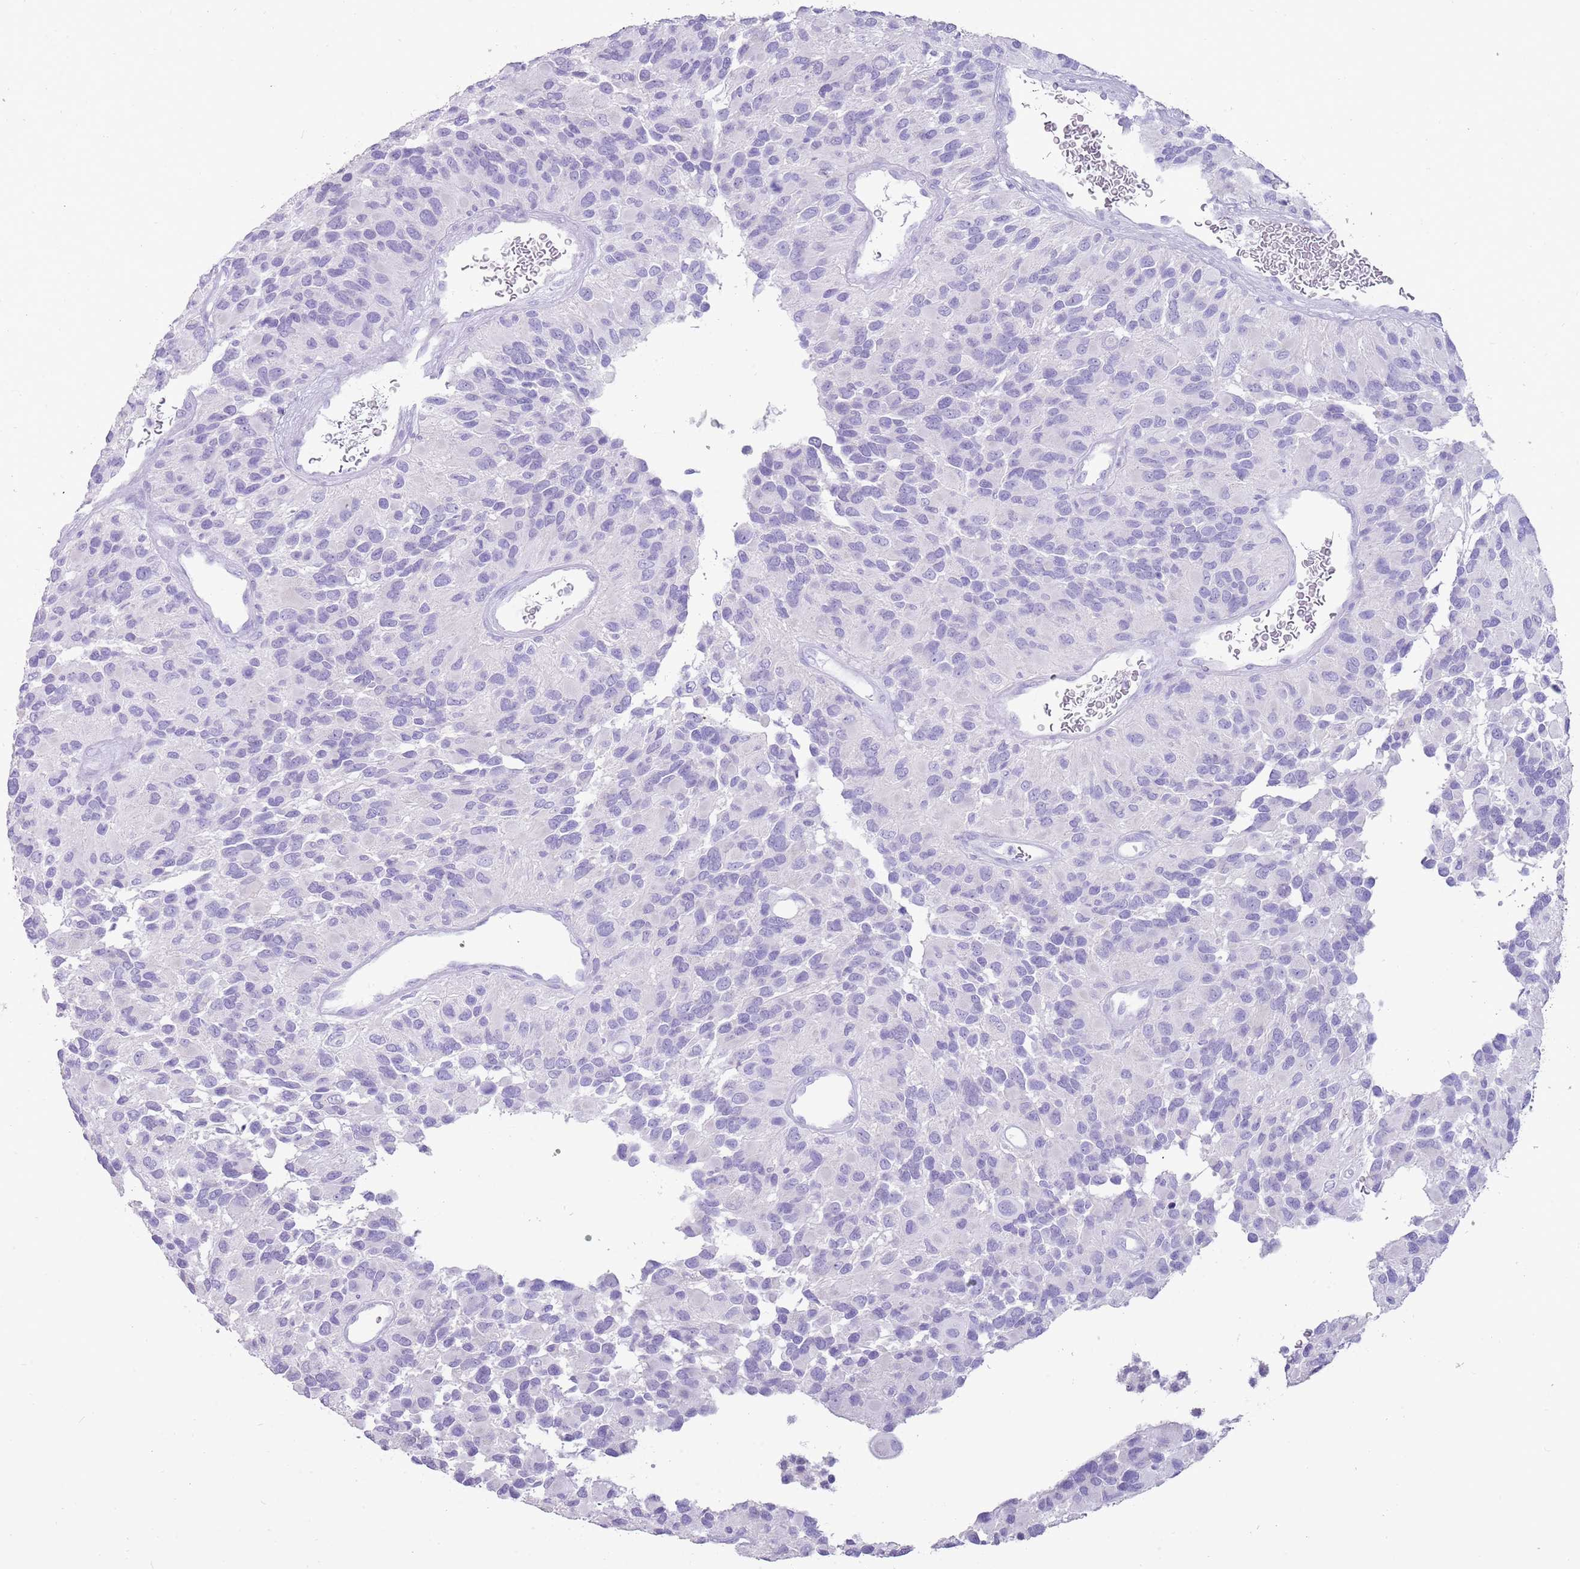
{"staining": {"intensity": "negative", "quantity": "none", "location": "none"}, "tissue": "glioma", "cell_type": "Tumor cells", "image_type": "cancer", "snomed": [{"axis": "morphology", "description": "Glioma, malignant, High grade"}, {"axis": "topography", "description": "Brain"}], "caption": "Immunohistochemistry of human high-grade glioma (malignant) displays no positivity in tumor cells.", "gene": "NBPF3", "patient": {"sex": "male", "age": 77}}